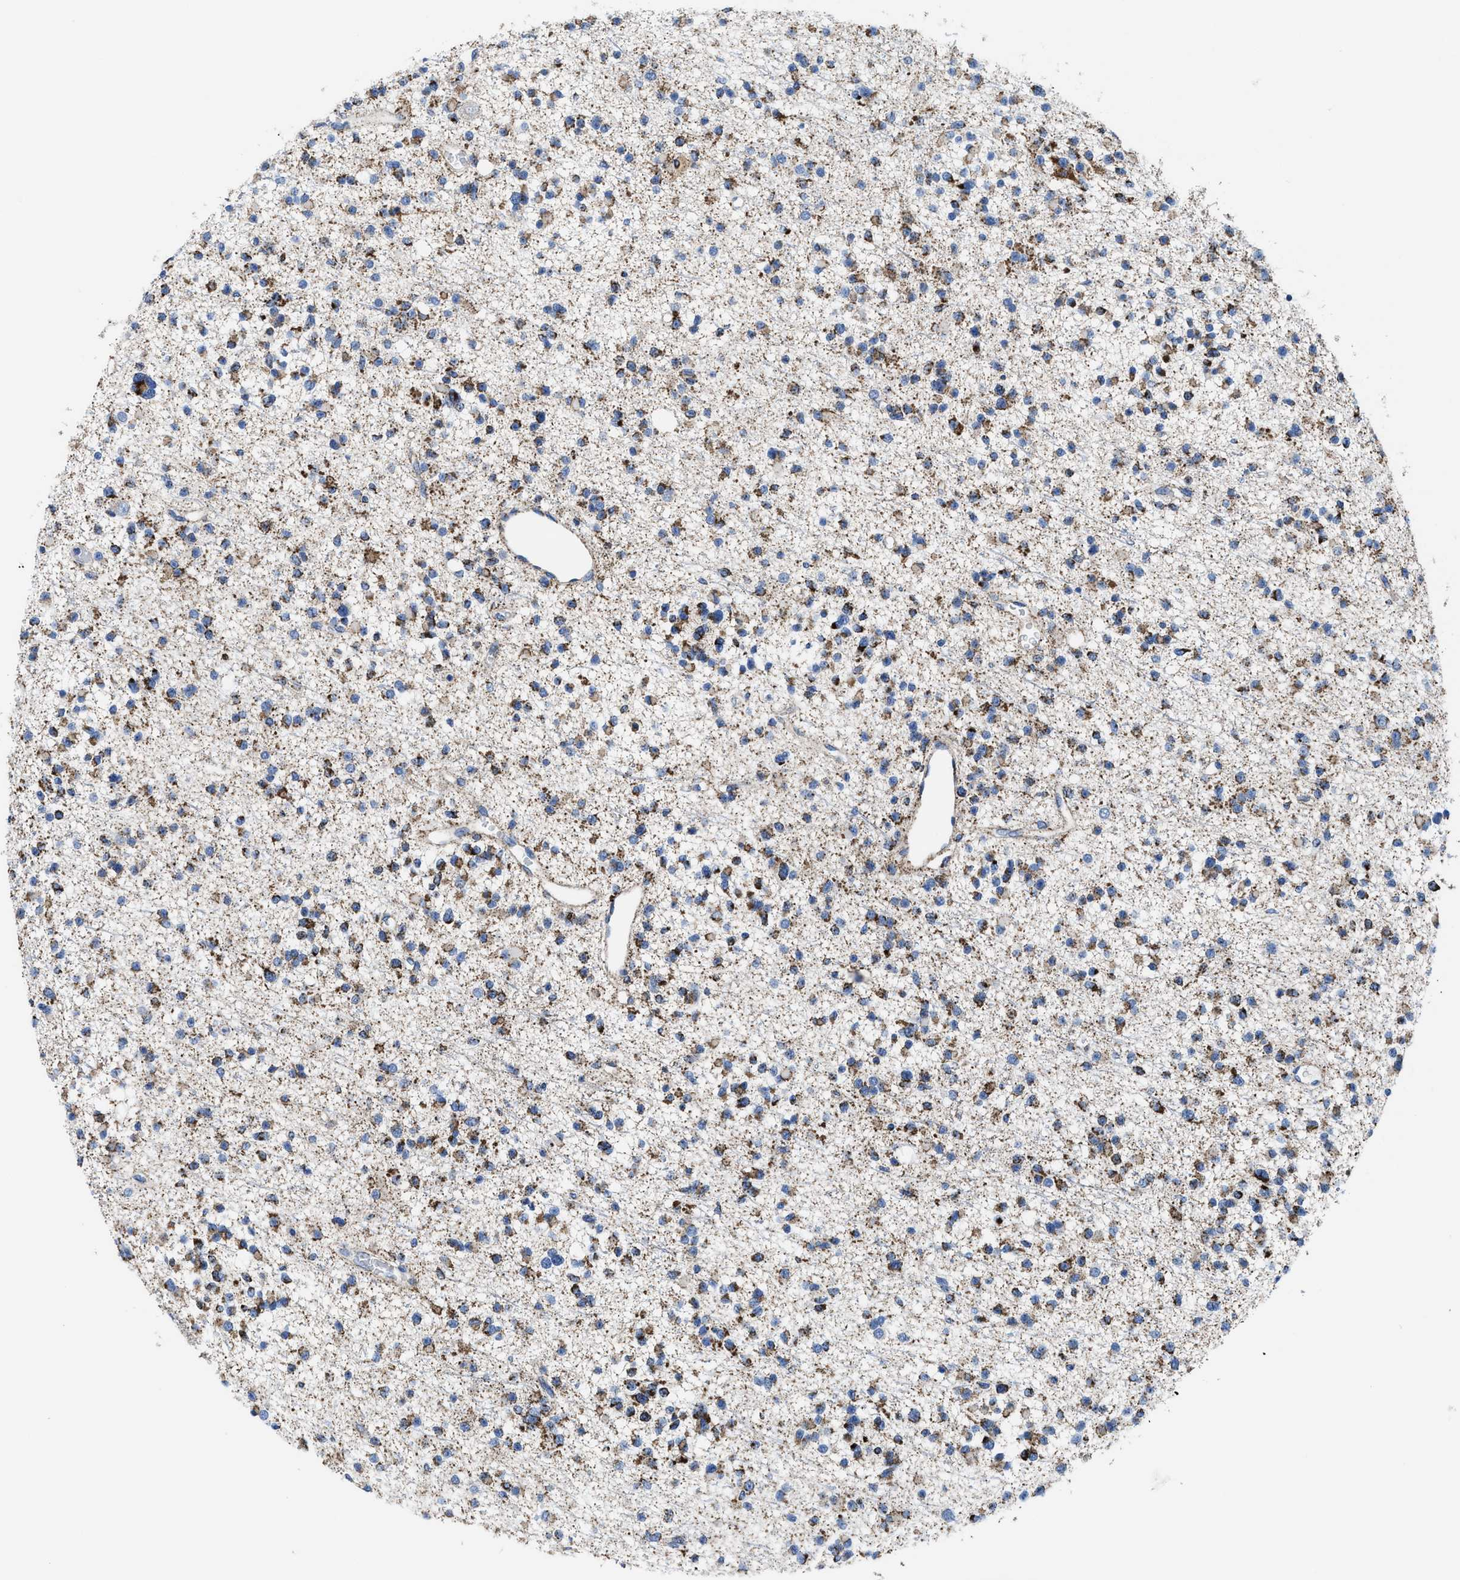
{"staining": {"intensity": "strong", "quantity": ">75%", "location": "cytoplasmic/membranous"}, "tissue": "glioma", "cell_type": "Tumor cells", "image_type": "cancer", "snomed": [{"axis": "morphology", "description": "Glioma, malignant, Low grade"}, {"axis": "topography", "description": "Brain"}], "caption": "Immunohistochemistry (IHC) image of human glioma stained for a protein (brown), which reveals high levels of strong cytoplasmic/membranous staining in about >75% of tumor cells.", "gene": "ALDH1B1", "patient": {"sex": "female", "age": 22}}